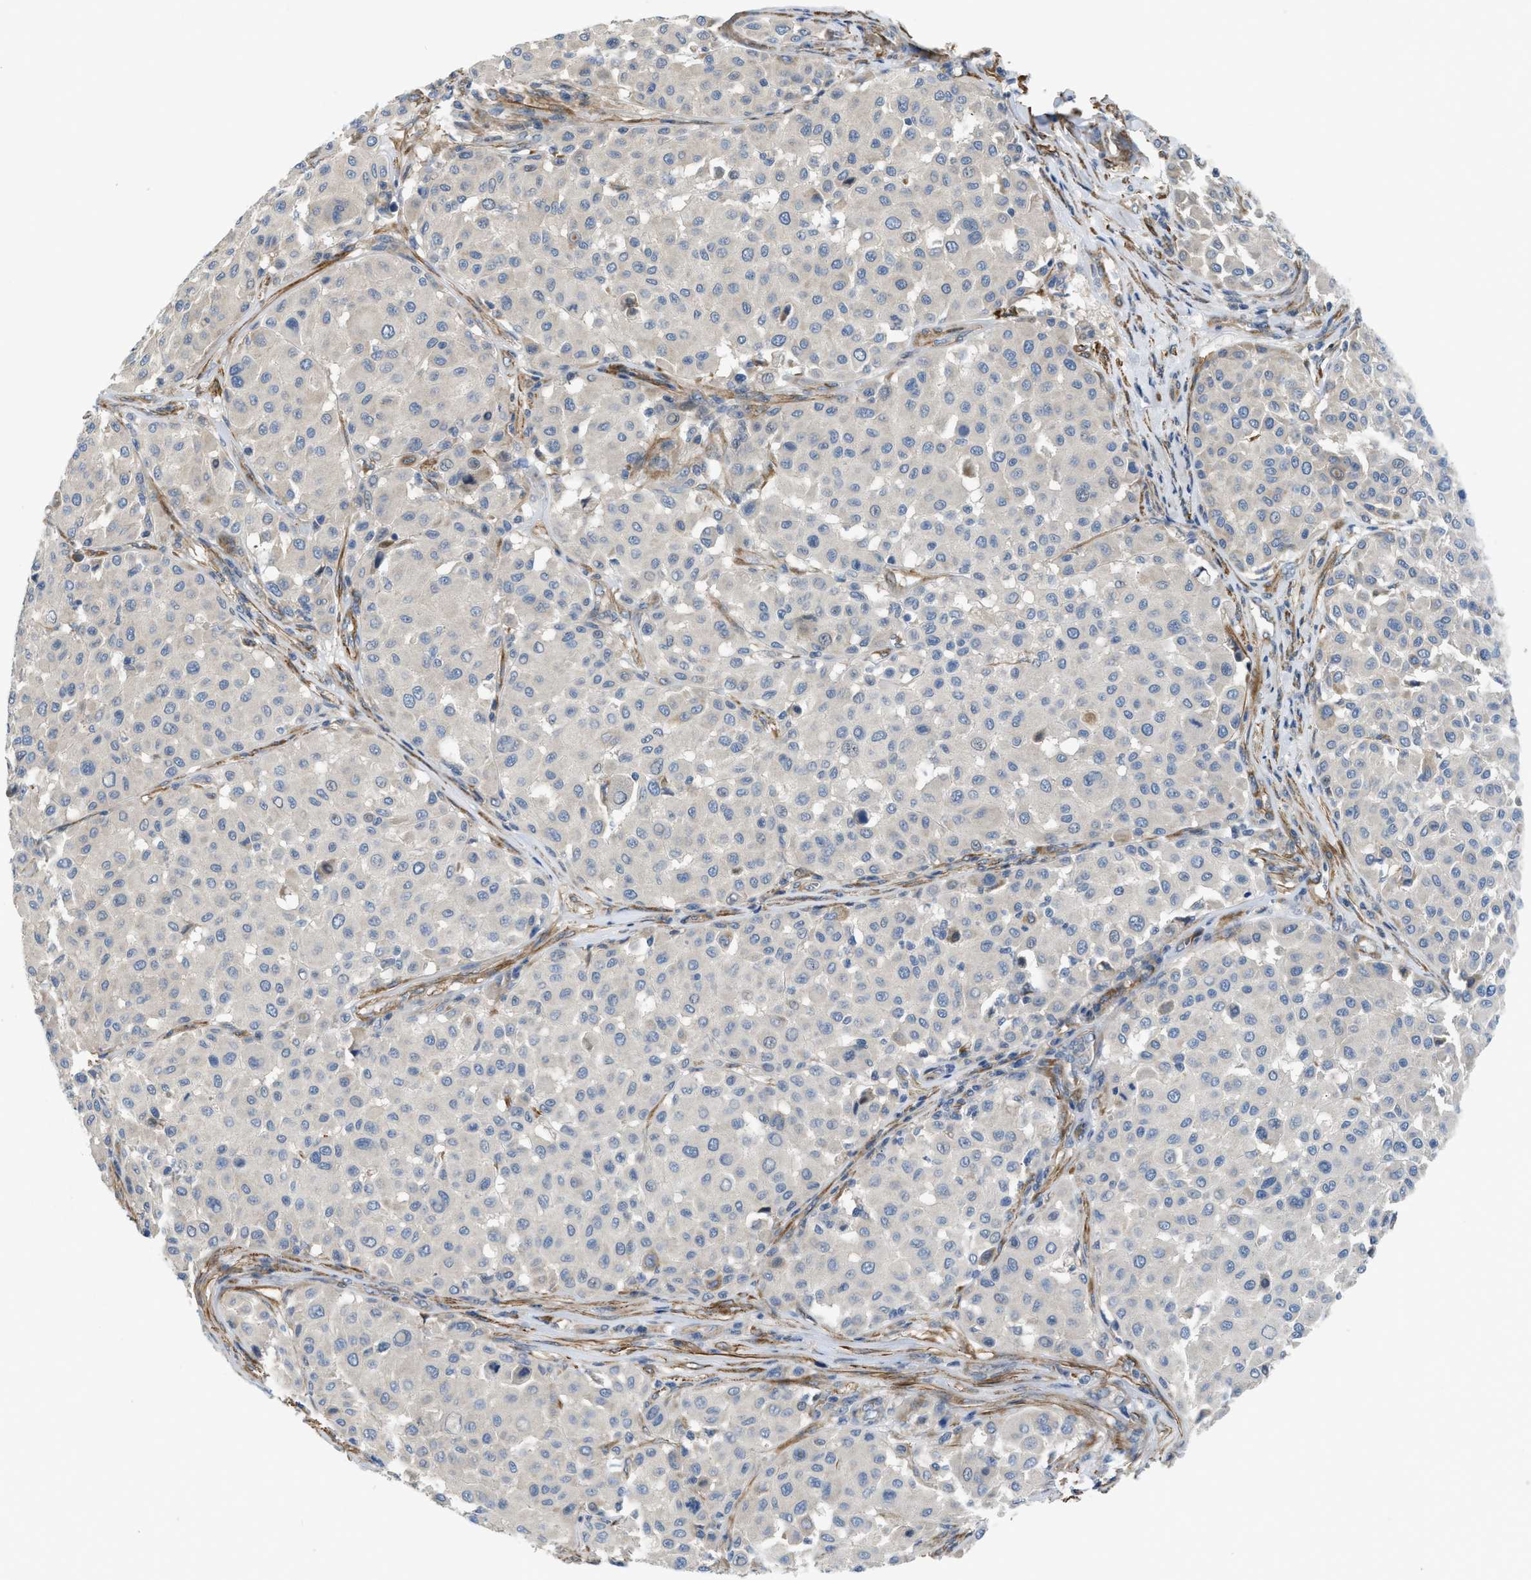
{"staining": {"intensity": "negative", "quantity": "none", "location": "none"}, "tissue": "melanoma", "cell_type": "Tumor cells", "image_type": "cancer", "snomed": [{"axis": "morphology", "description": "Malignant melanoma, Metastatic site"}, {"axis": "topography", "description": "Soft tissue"}], "caption": "A histopathology image of melanoma stained for a protein displays no brown staining in tumor cells.", "gene": "BMPR1A", "patient": {"sex": "male", "age": 41}}